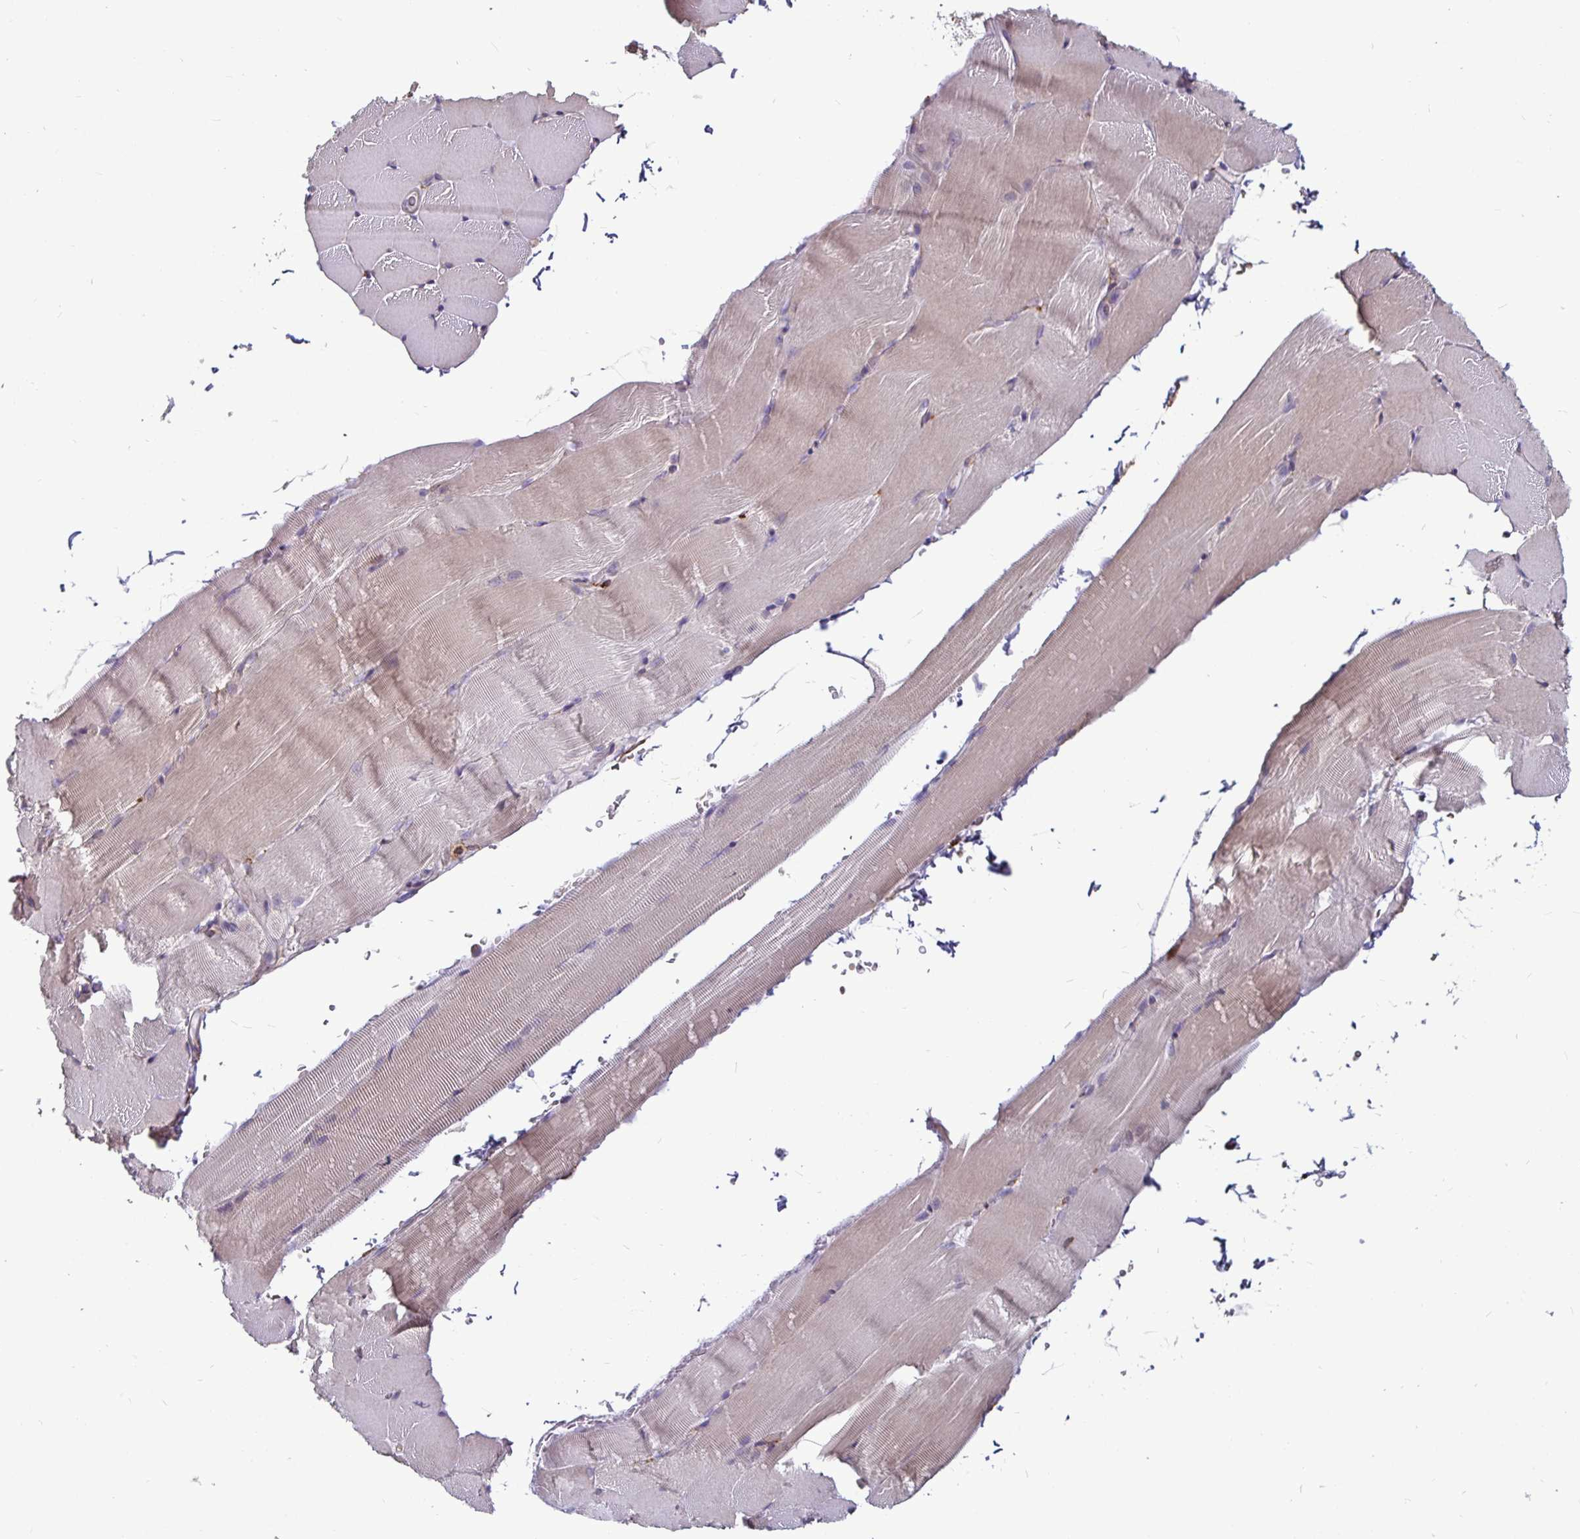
{"staining": {"intensity": "weak", "quantity": "<25%", "location": "cytoplasmic/membranous"}, "tissue": "skeletal muscle", "cell_type": "Myocytes", "image_type": "normal", "snomed": [{"axis": "morphology", "description": "Normal tissue, NOS"}, {"axis": "topography", "description": "Skeletal muscle"}], "caption": "IHC of normal human skeletal muscle reveals no staining in myocytes.", "gene": "P4HA2", "patient": {"sex": "female", "age": 37}}